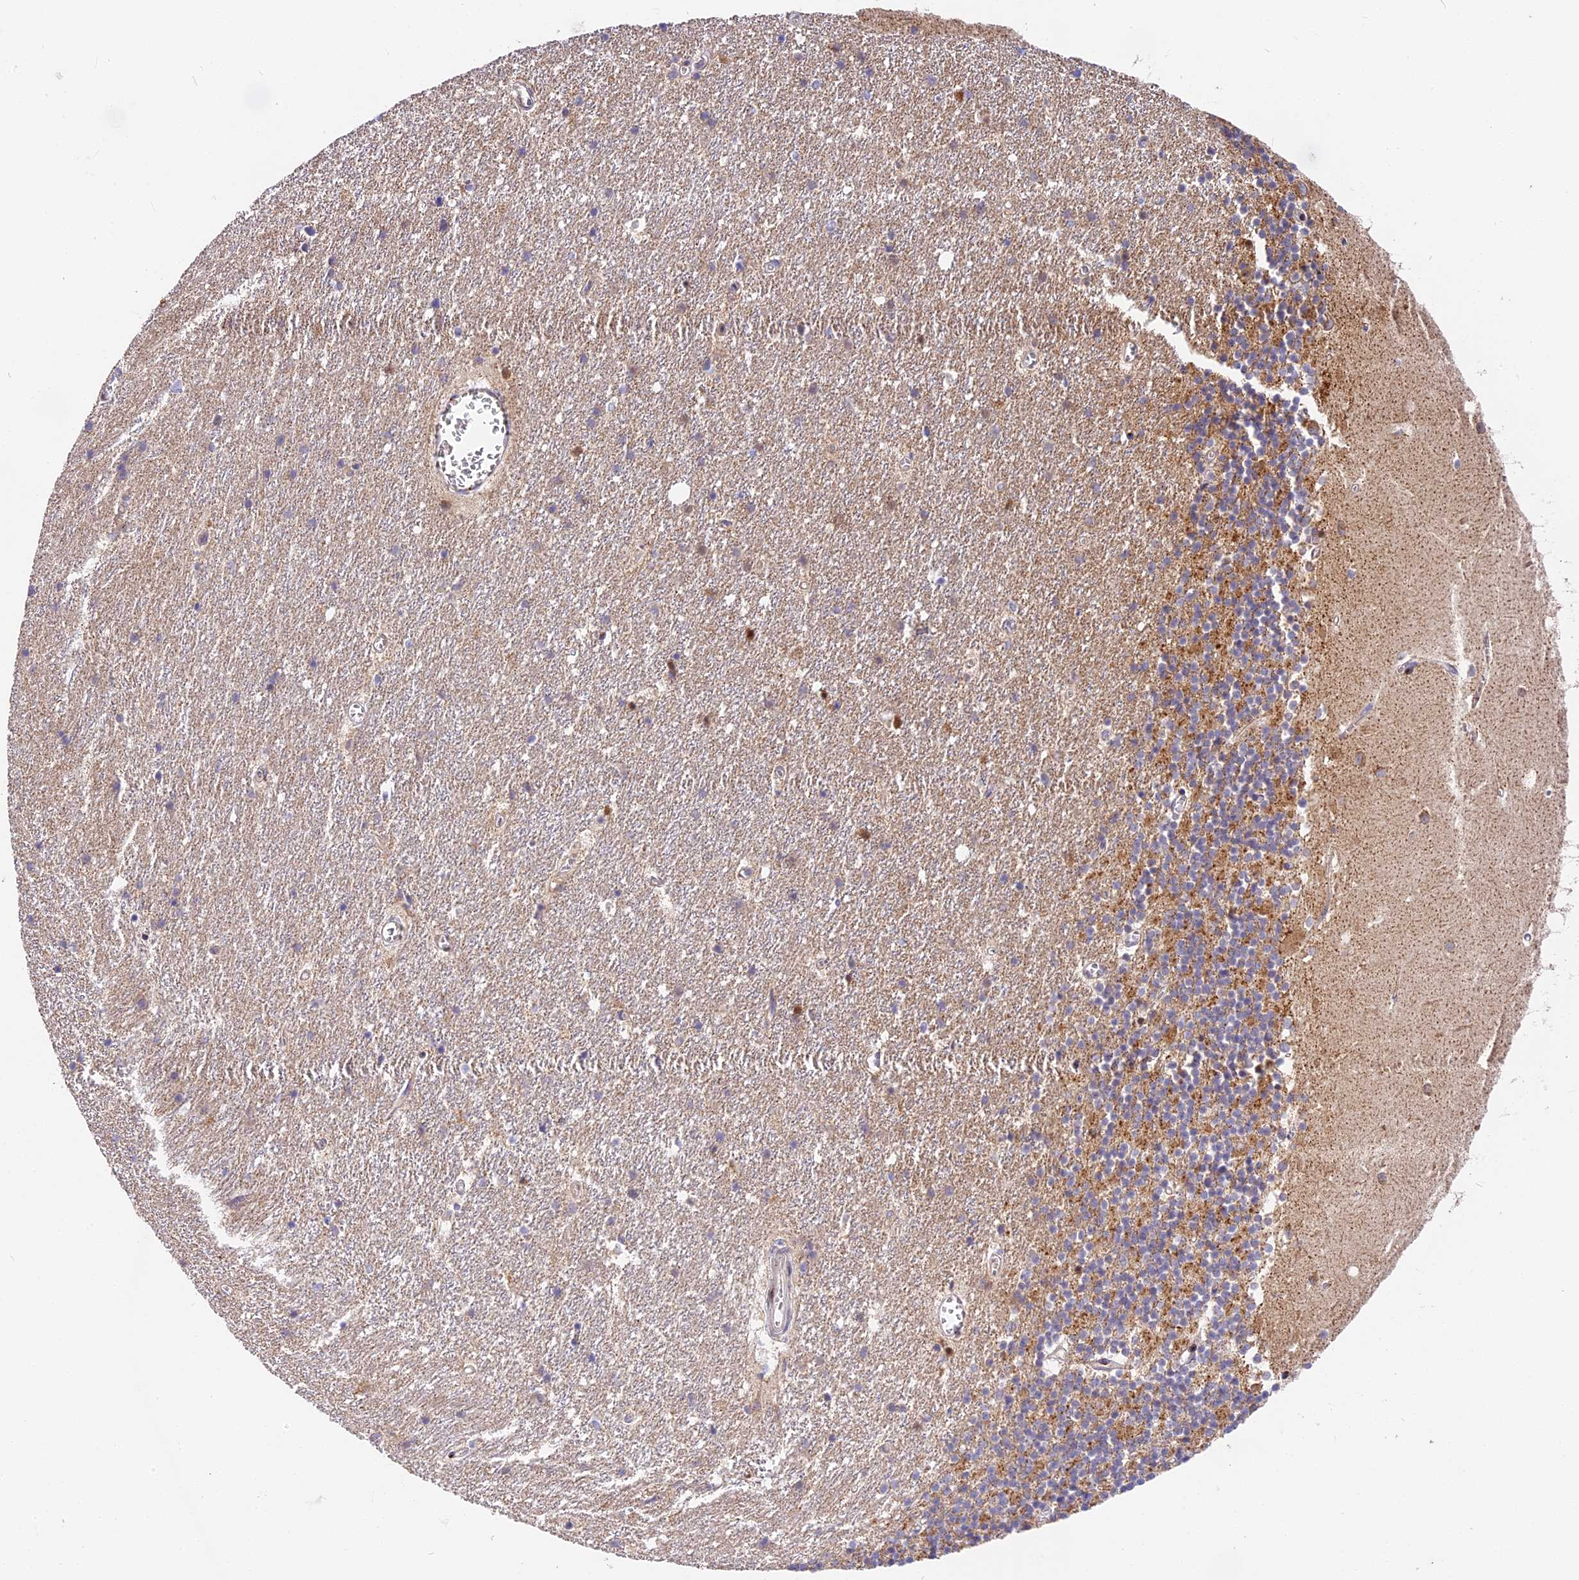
{"staining": {"intensity": "moderate", "quantity": "25%-75%", "location": "cytoplasmic/membranous"}, "tissue": "cerebellum", "cell_type": "Cells in granular layer", "image_type": "normal", "snomed": [{"axis": "morphology", "description": "Normal tissue, NOS"}, {"axis": "topography", "description": "Cerebellum"}], "caption": "Moderate cytoplasmic/membranous protein staining is appreciated in approximately 25%-75% of cells in granular layer in cerebellum. Using DAB (brown) and hematoxylin (blue) stains, captured at high magnification using brightfield microscopy.", "gene": "MRAS", "patient": {"sex": "male", "age": 54}}